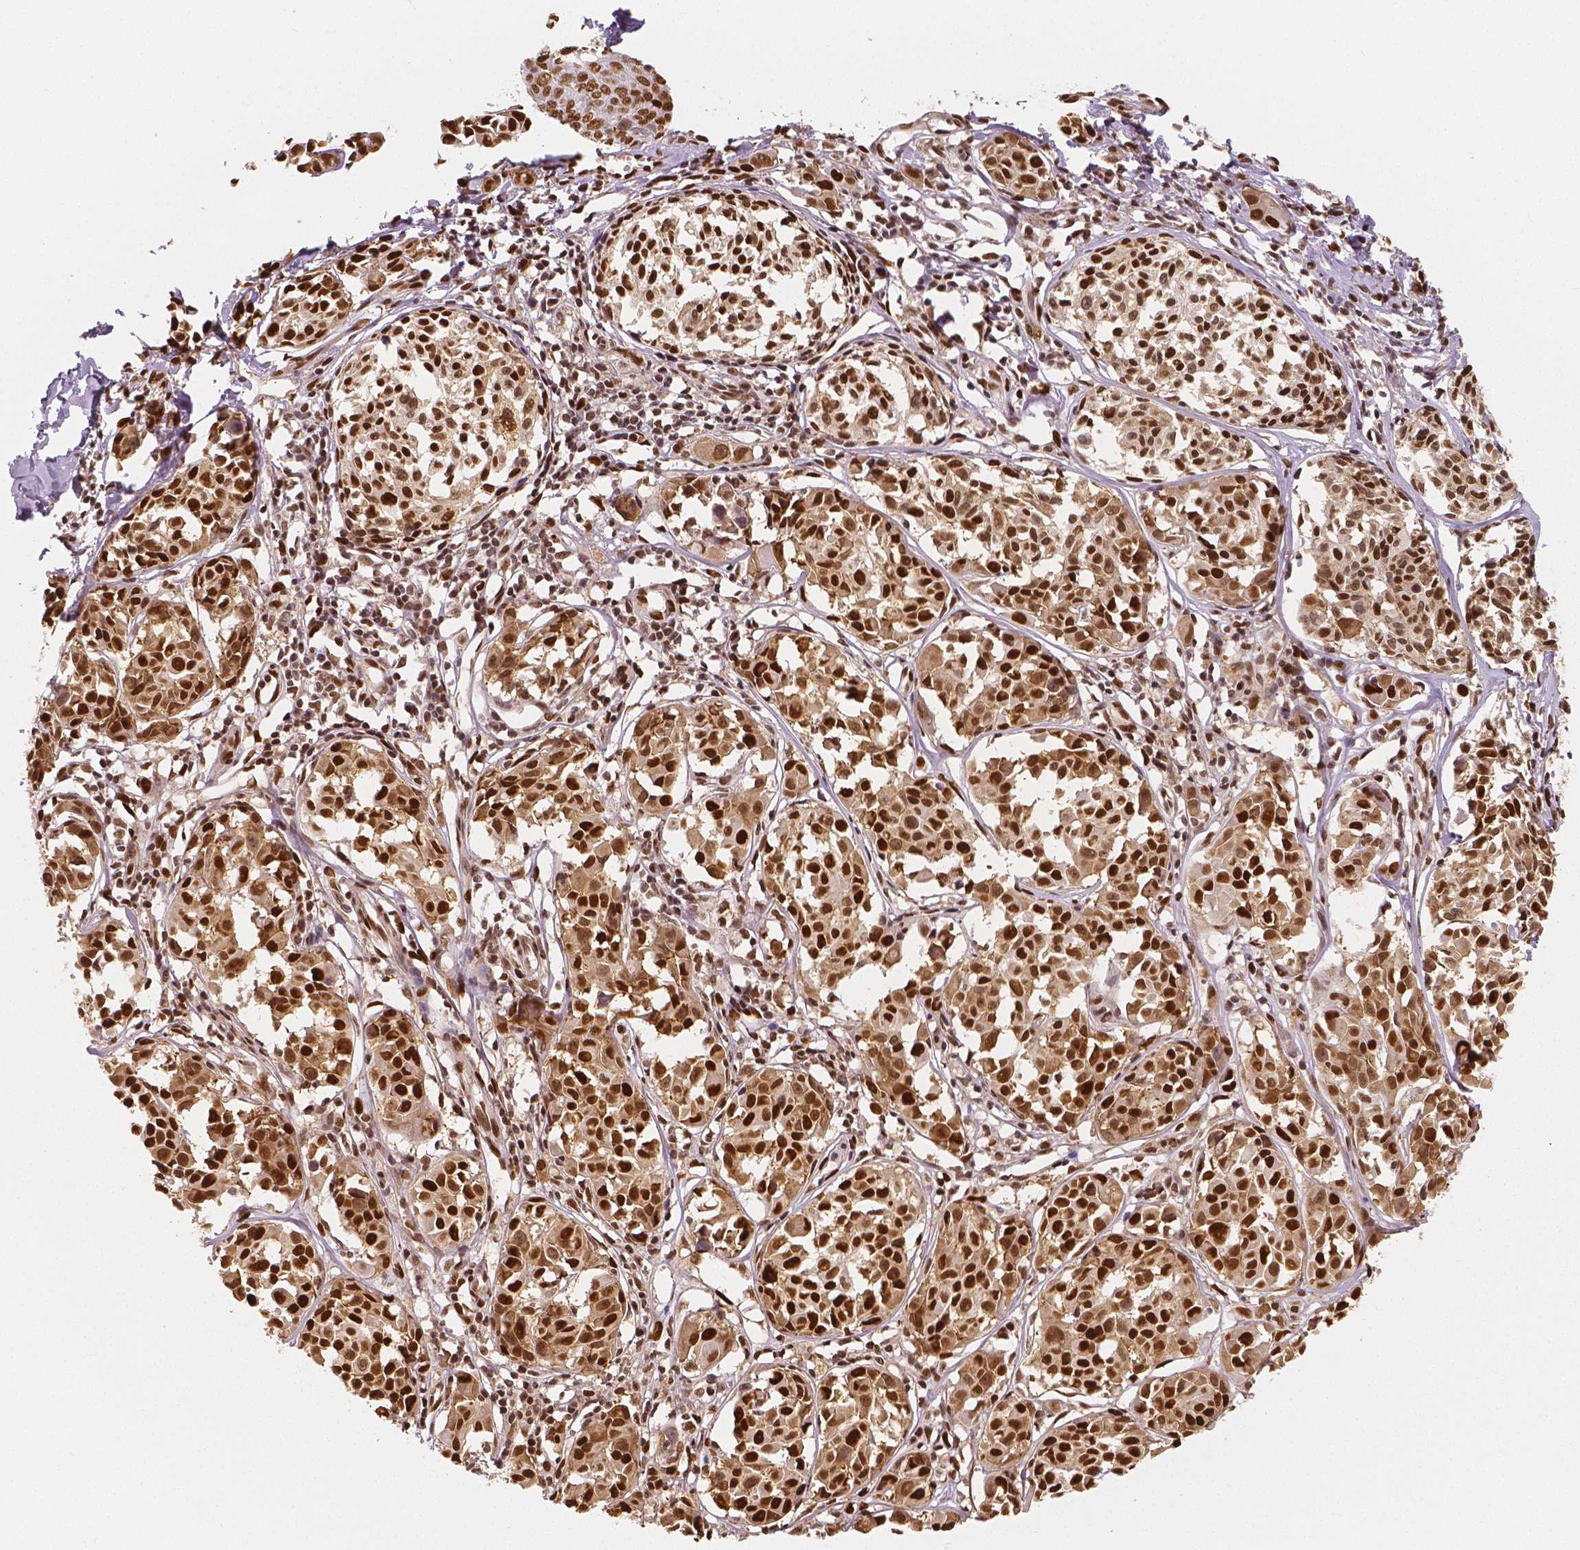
{"staining": {"intensity": "moderate", "quantity": ">75%", "location": "cytoplasmic/membranous,nuclear"}, "tissue": "melanoma", "cell_type": "Tumor cells", "image_type": "cancer", "snomed": [{"axis": "morphology", "description": "Malignant melanoma, NOS"}, {"axis": "topography", "description": "Skin"}], "caption": "High-power microscopy captured an immunohistochemistry histopathology image of malignant melanoma, revealing moderate cytoplasmic/membranous and nuclear expression in approximately >75% of tumor cells.", "gene": "NUCKS1", "patient": {"sex": "male", "age": 51}}